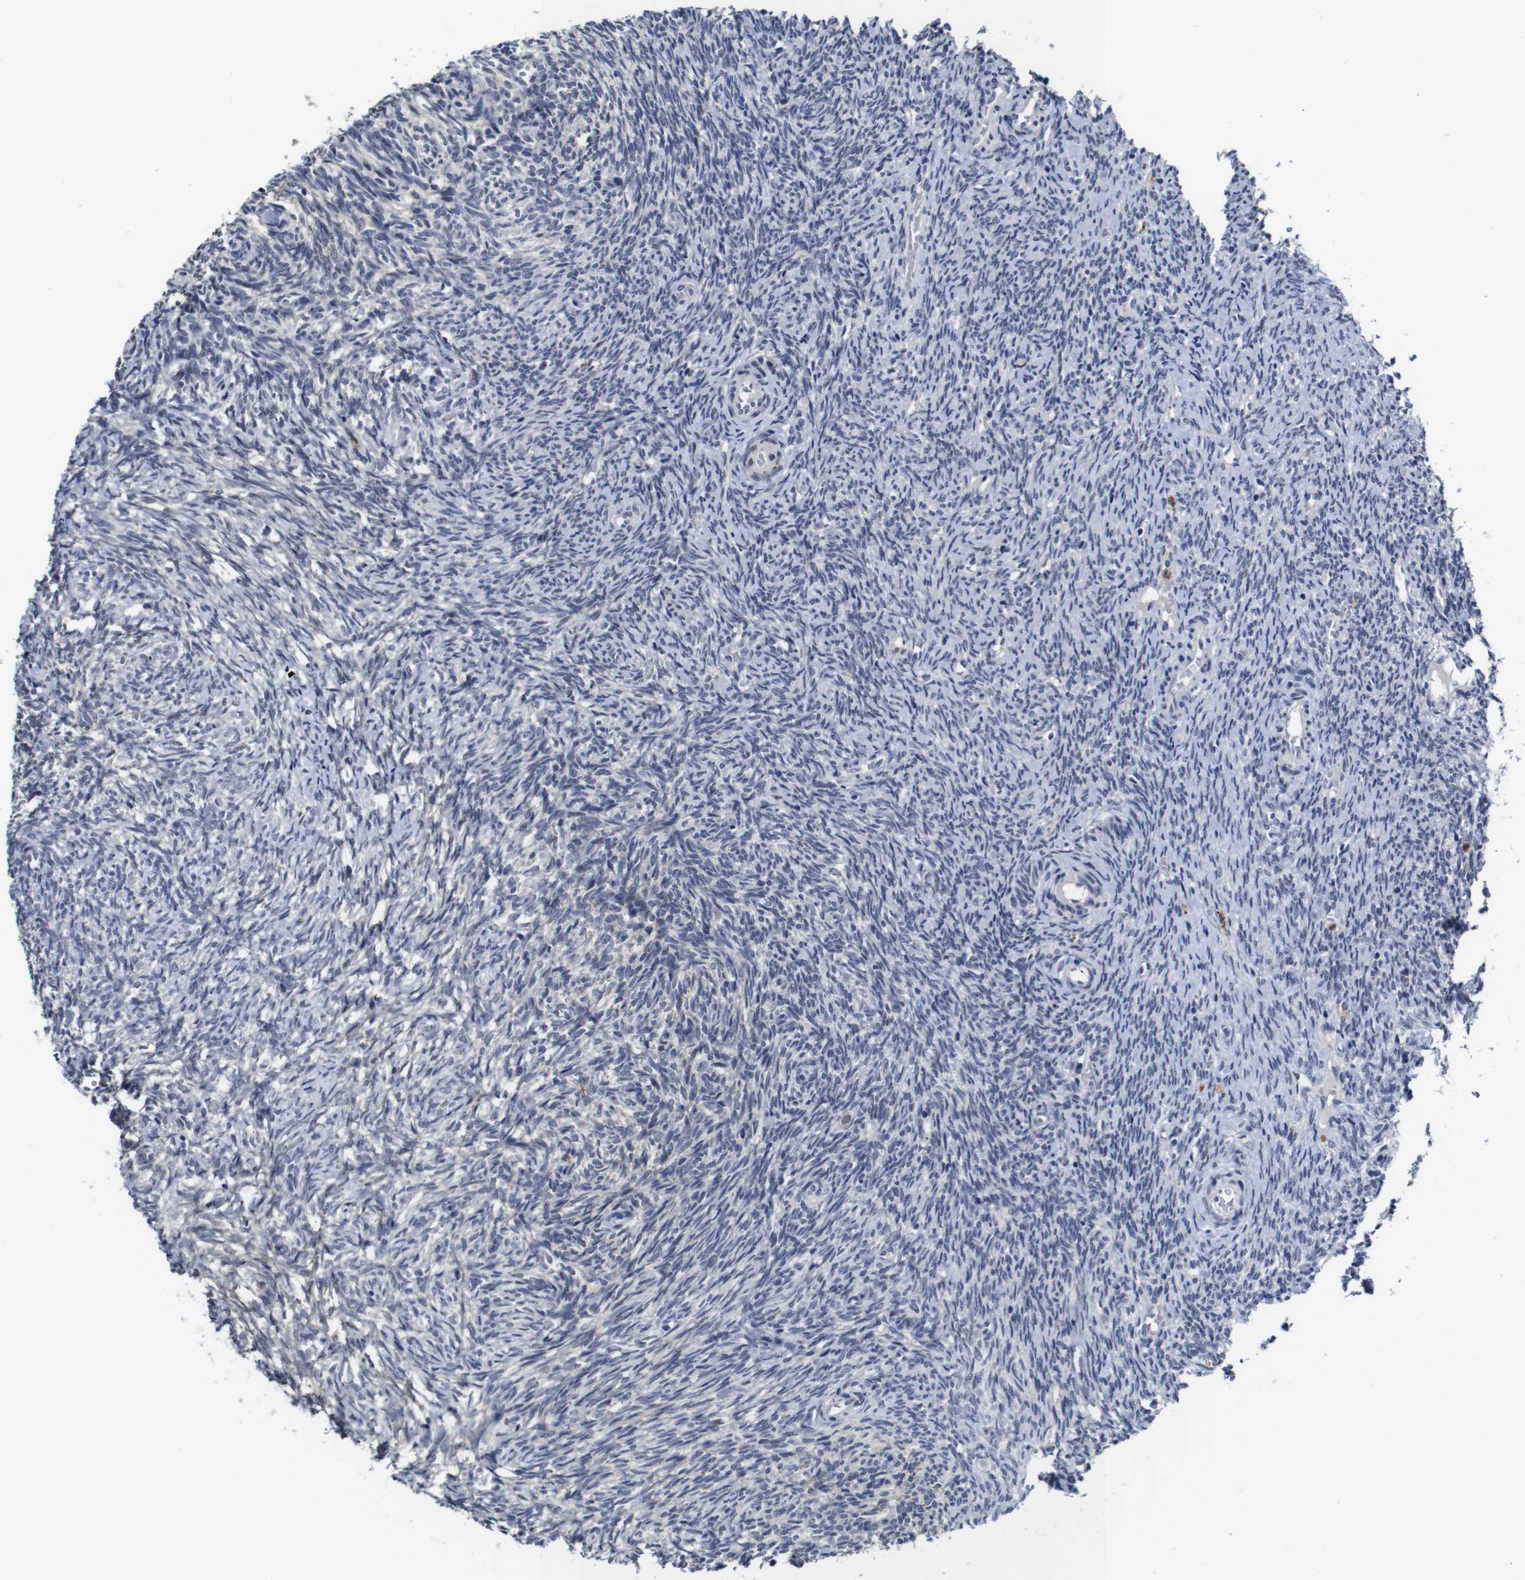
{"staining": {"intensity": "weak", "quantity": "25%-75%", "location": "nuclear"}, "tissue": "ovary", "cell_type": "Follicle cells", "image_type": "normal", "snomed": [{"axis": "morphology", "description": "Normal tissue, NOS"}, {"axis": "topography", "description": "Ovary"}], "caption": "The micrograph displays immunohistochemical staining of unremarkable ovary. There is weak nuclear expression is seen in approximately 25%-75% of follicle cells.", "gene": "NTRK3", "patient": {"sex": "female", "age": 41}}